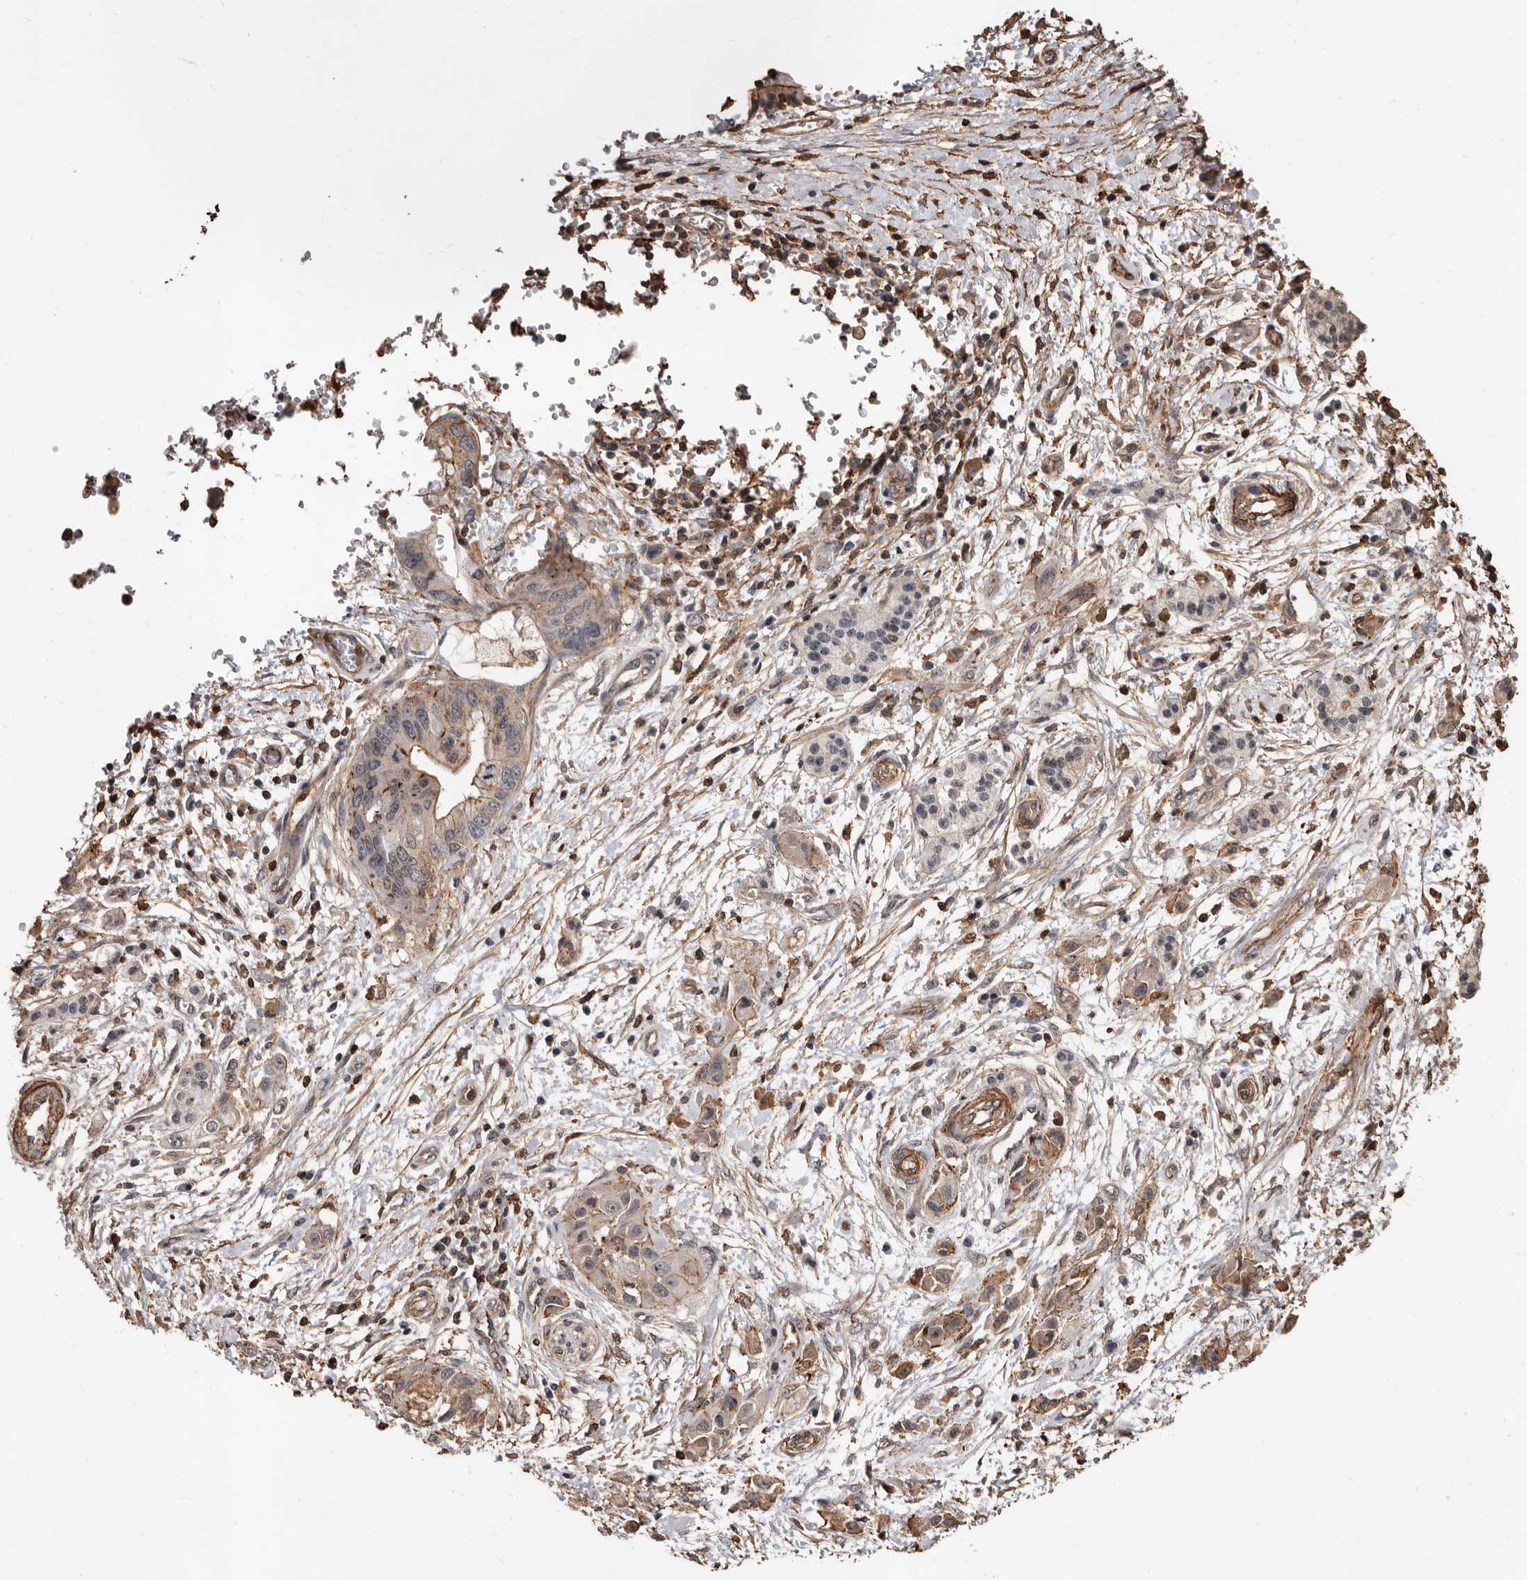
{"staining": {"intensity": "weak", "quantity": "25%-75%", "location": "cytoplasmic/membranous"}, "tissue": "pancreatic cancer", "cell_type": "Tumor cells", "image_type": "cancer", "snomed": [{"axis": "morphology", "description": "Adenocarcinoma, NOS"}, {"axis": "topography", "description": "Pancreas"}], "caption": "Pancreatic adenocarcinoma stained for a protein demonstrates weak cytoplasmic/membranous positivity in tumor cells.", "gene": "GSK3A", "patient": {"sex": "female", "age": 73}}